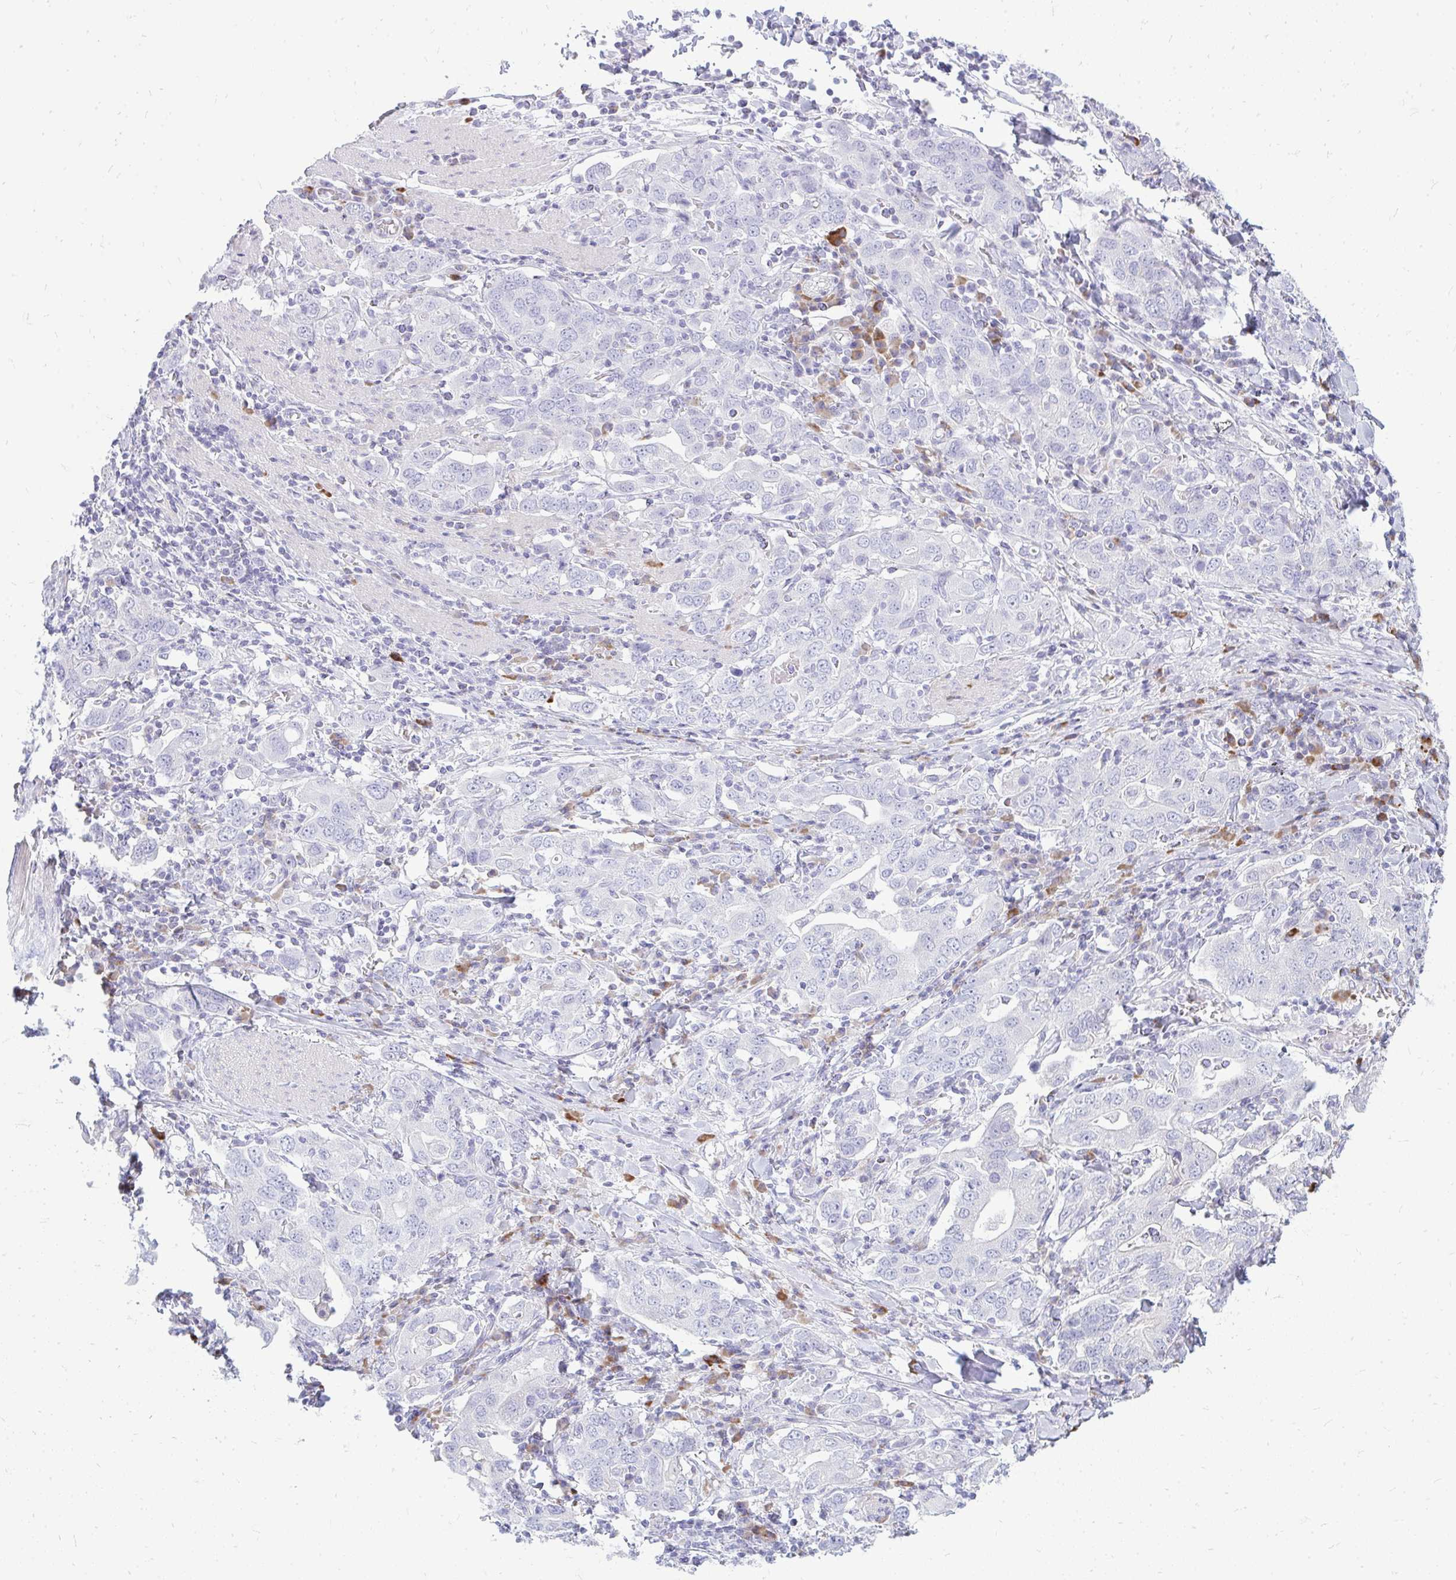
{"staining": {"intensity": "negative", "quantity": "none", "location": "none"}, "tissue": "stomach cancer", "cell_type": "Tumor cells", "image_type": "cancer", "snomed": [{"axis": "morphology", "description": "Adenocarcinoma, NOS"}, {"axis": "topography", "description": "Stomach, upper"}, {"axis": "topography", "description": "Stomach"}], "caption": "Photomicrograph shows no protein staining in tumor cells of adenocarcinoma (stomach) tissue.", "gene": "TSPEAR", "patient": {"sex": "male", "age": 62}}